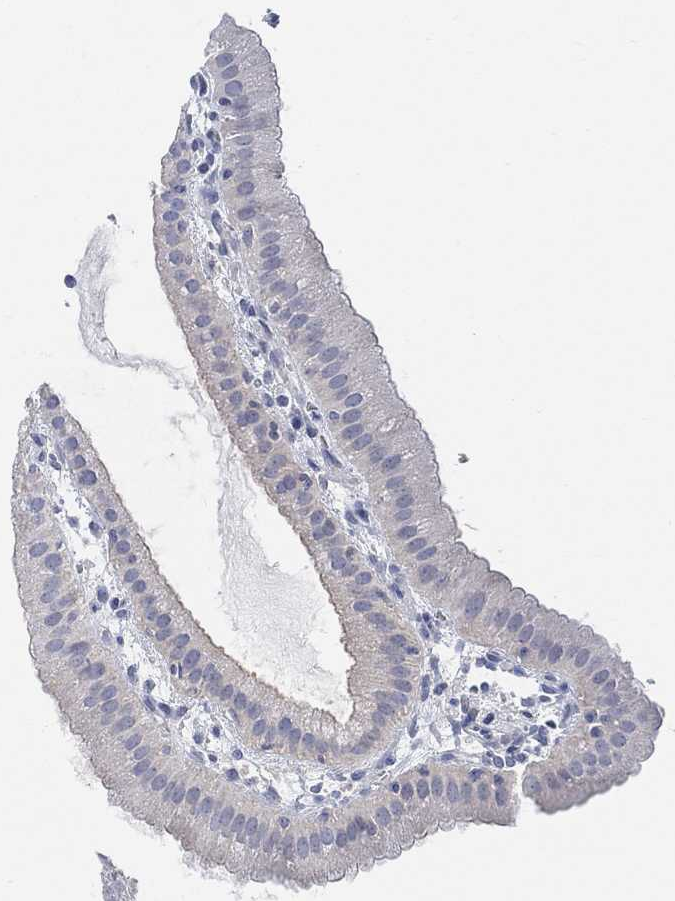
{"staining": {"intensity": "negative", "quantity": "none", "location": "none"}, "tissue": "gallbladder", "cell_type": "Glandular cells", "image_type": "normal", "snomed": [{"axis": "morphology", "description": "Normal tissue, NOS"}, {"axis": "topography", "description": "Gallbladder"}], "caption": "Immunohistochemistry (IHC) photomicrograph of normal human gallbladder stained for a protein (brown), which shows no positivity in glandular cells. Nuclei are stained in blue.", "gene": "RIMS1", "patient": {"sex": "male", "age": 67}}